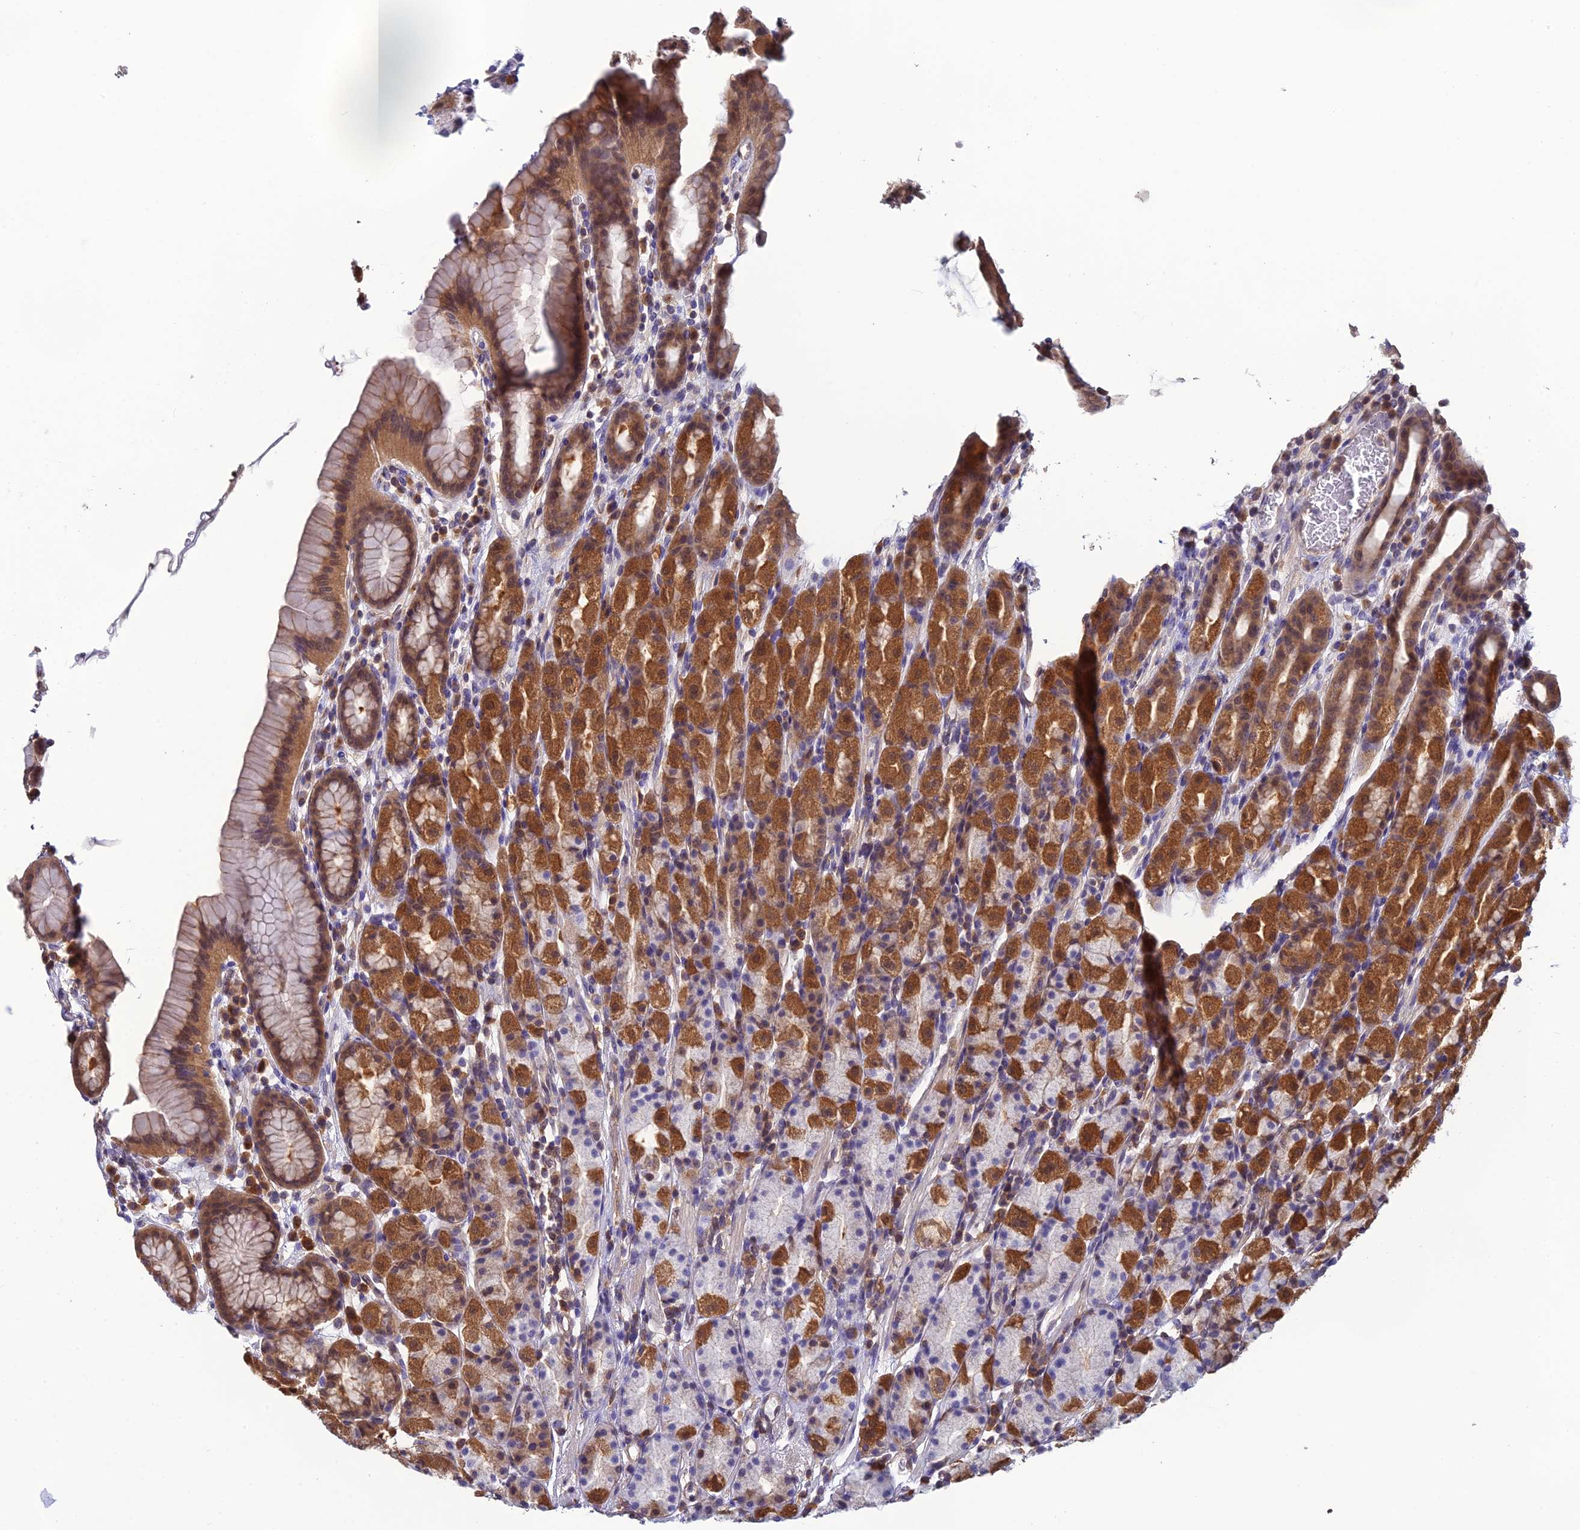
{"staining": {"intensity": "moderate", "quantity": "25%-75%", "location": "cytoplasmic/membranous,nuclear"}, "tissue": "stomach", "cell_type": "Glandular cells", "image_type": "normal", "snomed": [{"axis": "morphology", "description": "Normal tissue, NOS"}, {"axis": "topography", "description": "Stomach, upper"}], "caption": "Stomach stained with immunohistochemistry reveals moderate cytoplasmic/membranous,nuclear staining in about 25%-75% of glandular cells. (Stains: DAB in brown, nuclei in blue, Microscopy: brightfield microscopy at high magnification).", "gene": "HINT1", "patient": {"sex": "male", "age": 47}}